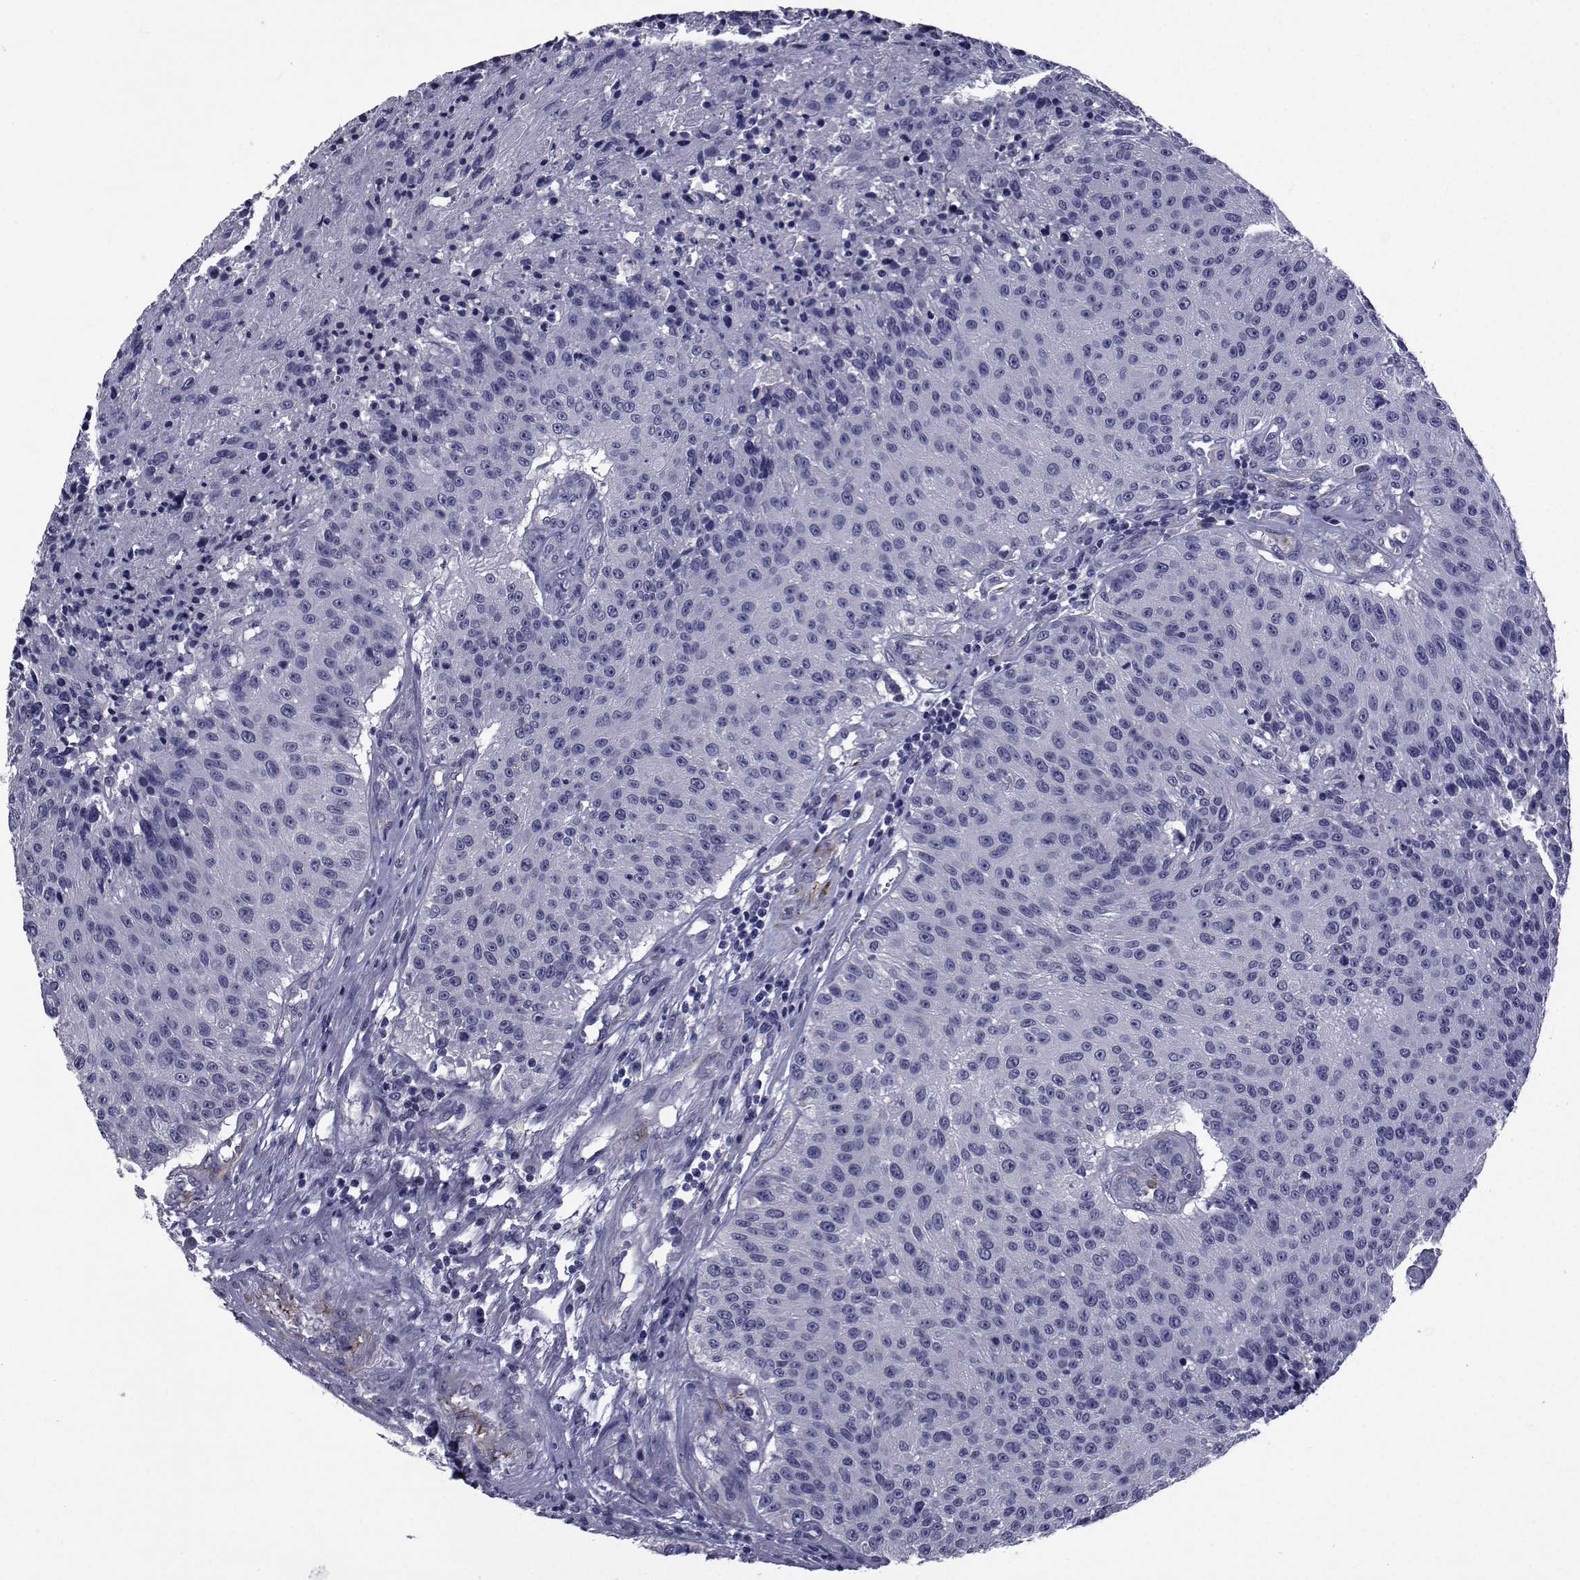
{"staining": {"intensity": "negative", "quantity": "none", "location": "none"}, "tissue": "urothelial cancer", "cell_type": "Tumor cells", "image_type": "cancer", "snomed": [{"axis": "morphology", "description": "Urothelial carcinoma, NOS"}, {"axis": "topography", "description": "Urinary bladder"}], "caption": "An IHC micrograph of transitional cell carcinoma is shown. There is no staining in tumor cells of transitional cell carcinoma.", "gene": "SEMA5B", "patient": {"sex": "male", "age": 55}}